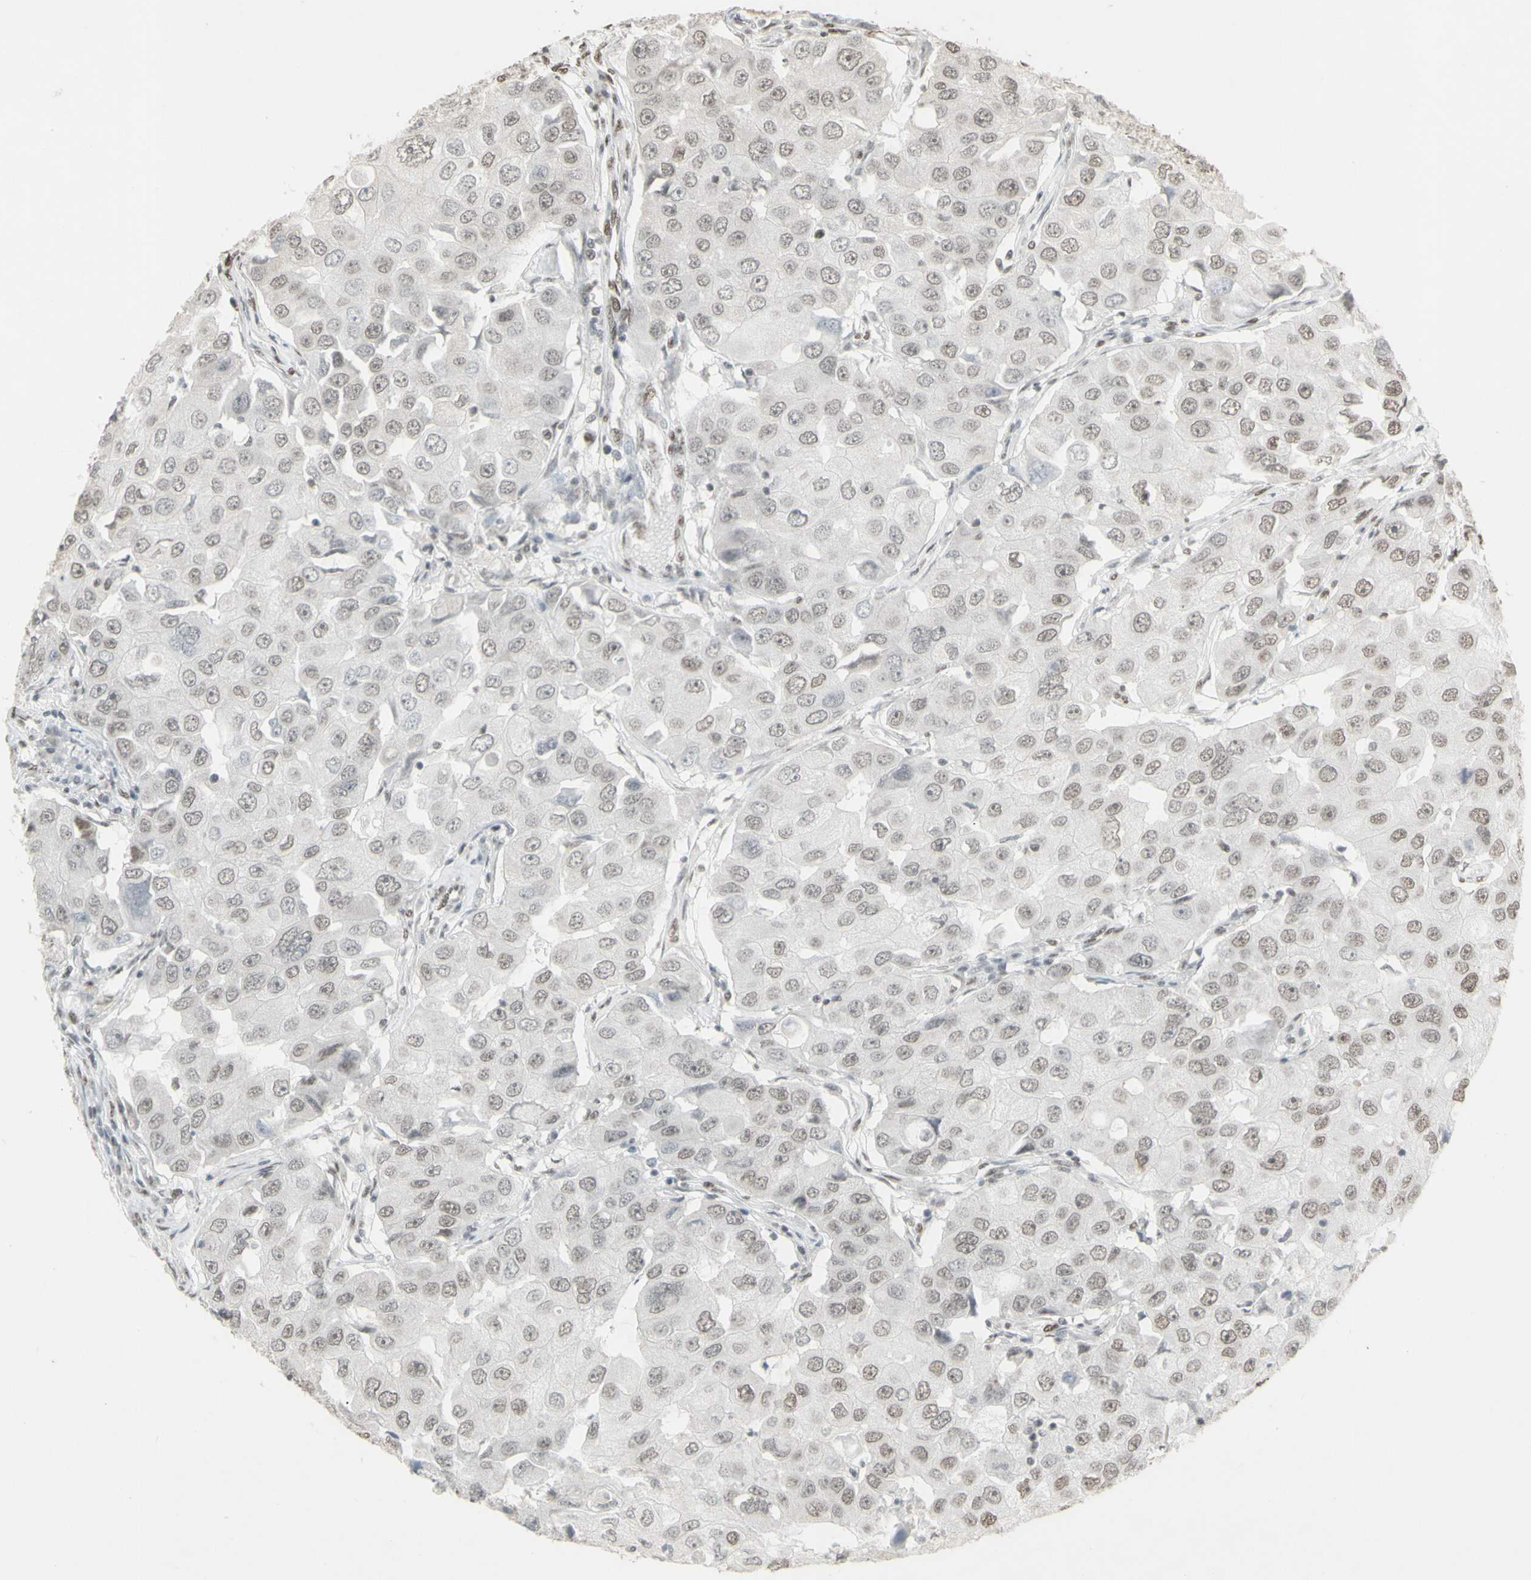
{"staining": {"intensity": "weak", "quantity": ">75%", "location": "nuclear"}, "tissue": "breast cancer", "cell_type": "Tumor cells", "image_type": "cancer", "snomed": [{"axis": "morphology", "description": "Duct carcinoma"}, {"axis": "topography", "description": "Breast"}], "caption": "The histopathology image demonstrates a brown stain indicating the presence of a protein in the nuclear of tumor cells in breast cancer (invasive ductal carcinoma).", "gene": "TRIM28", "patient": {"sex": "female", "age": 27}}